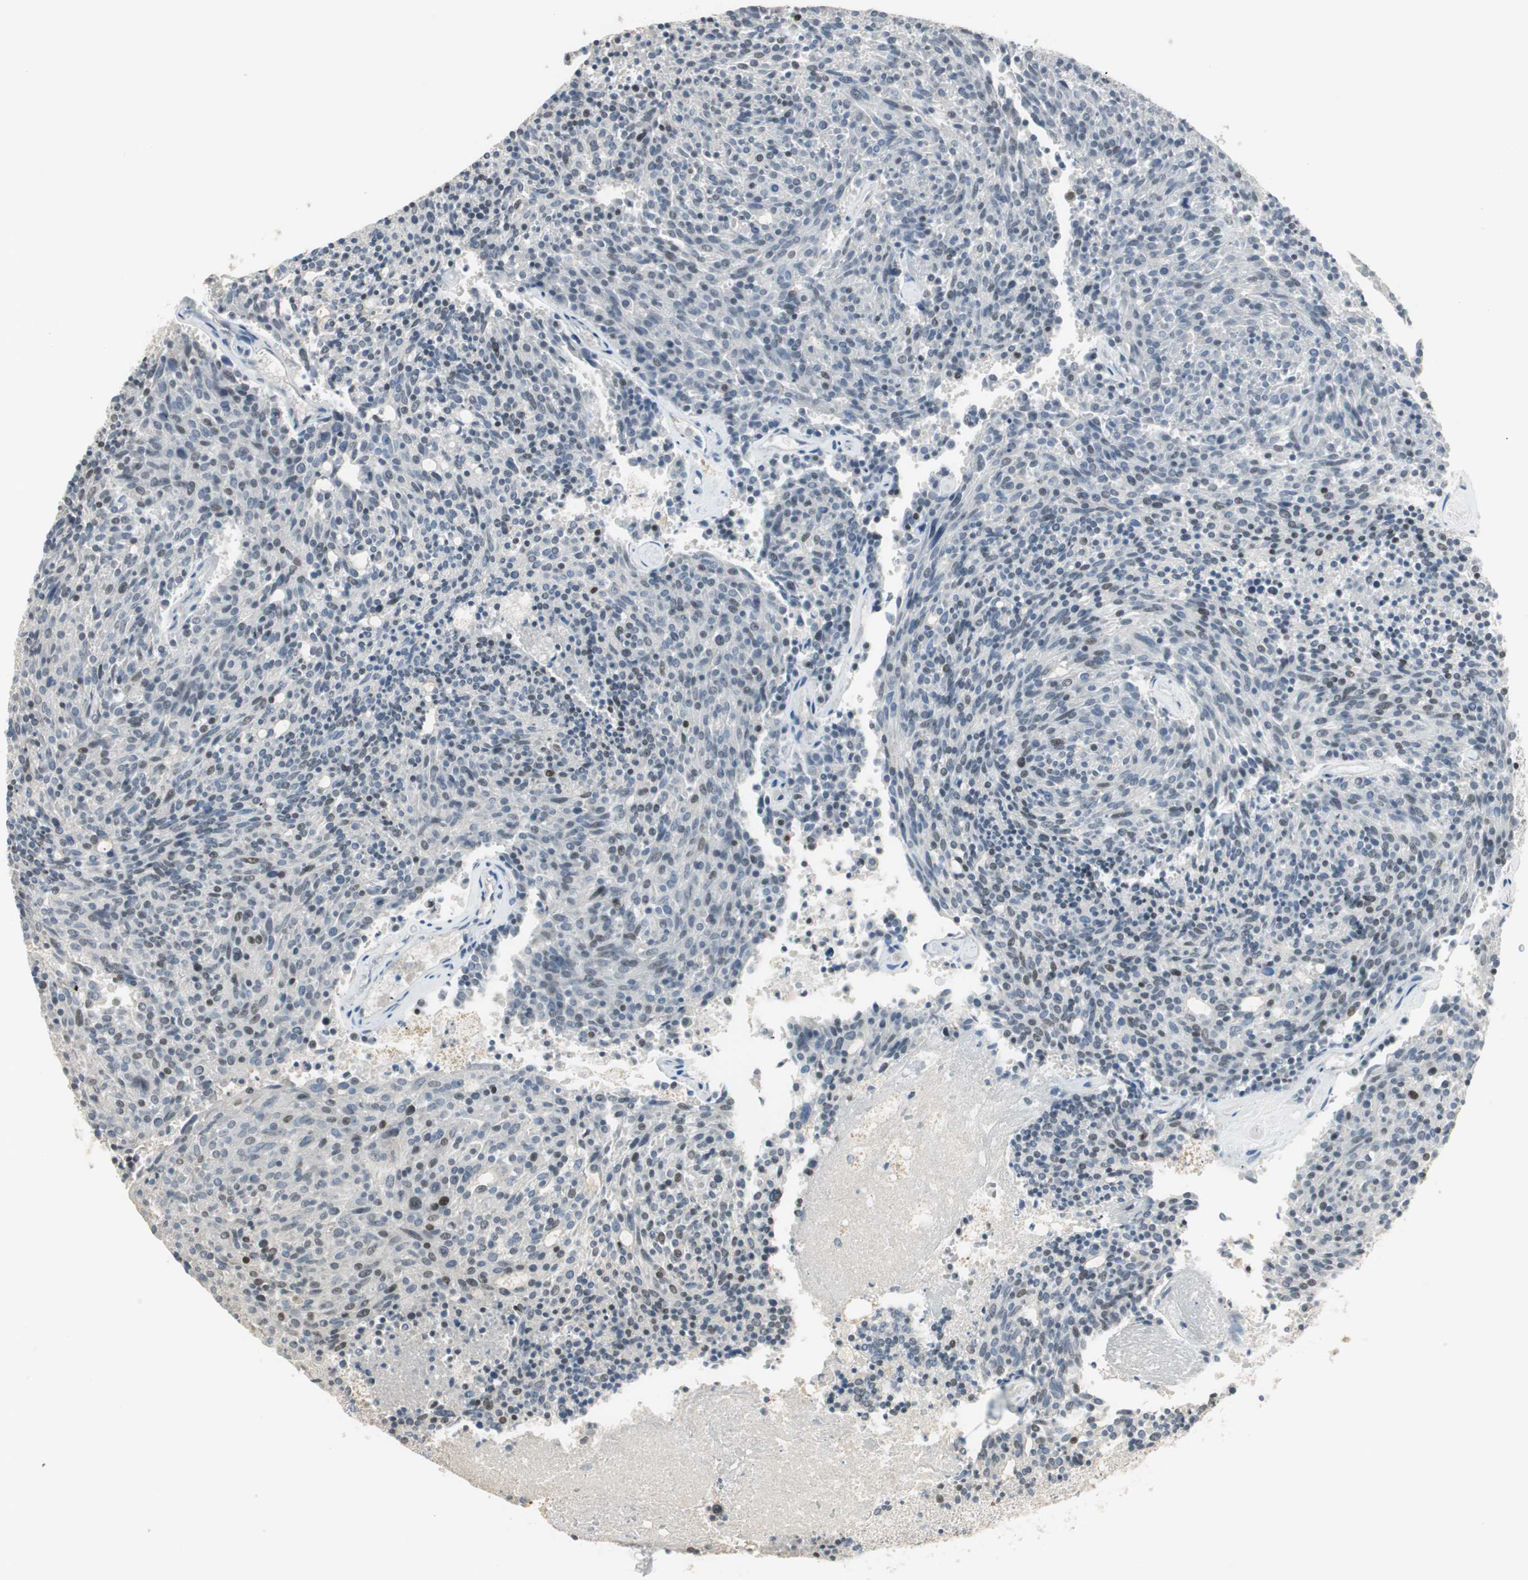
{"staining": {"intensity": "weak", "quantity": "25%-75%", "location": "nuclear"}, "tissue": "carcinoid", "cell_type": "Tumor cells", "image_type": "cancer", "snomed": [{"axis": "morphology", "description": "Carcinoid, malignant, NOS"}, {"axis": "topography", "description": "Pancreas"}], "caption": "Immunohistochemical staining of carcinoid demonstrates weak nuclear protein expression in approximately 25%-75% of tumor cells.", "gene": "RUNX2", "patient": {"sex": "female", "age": 54}}